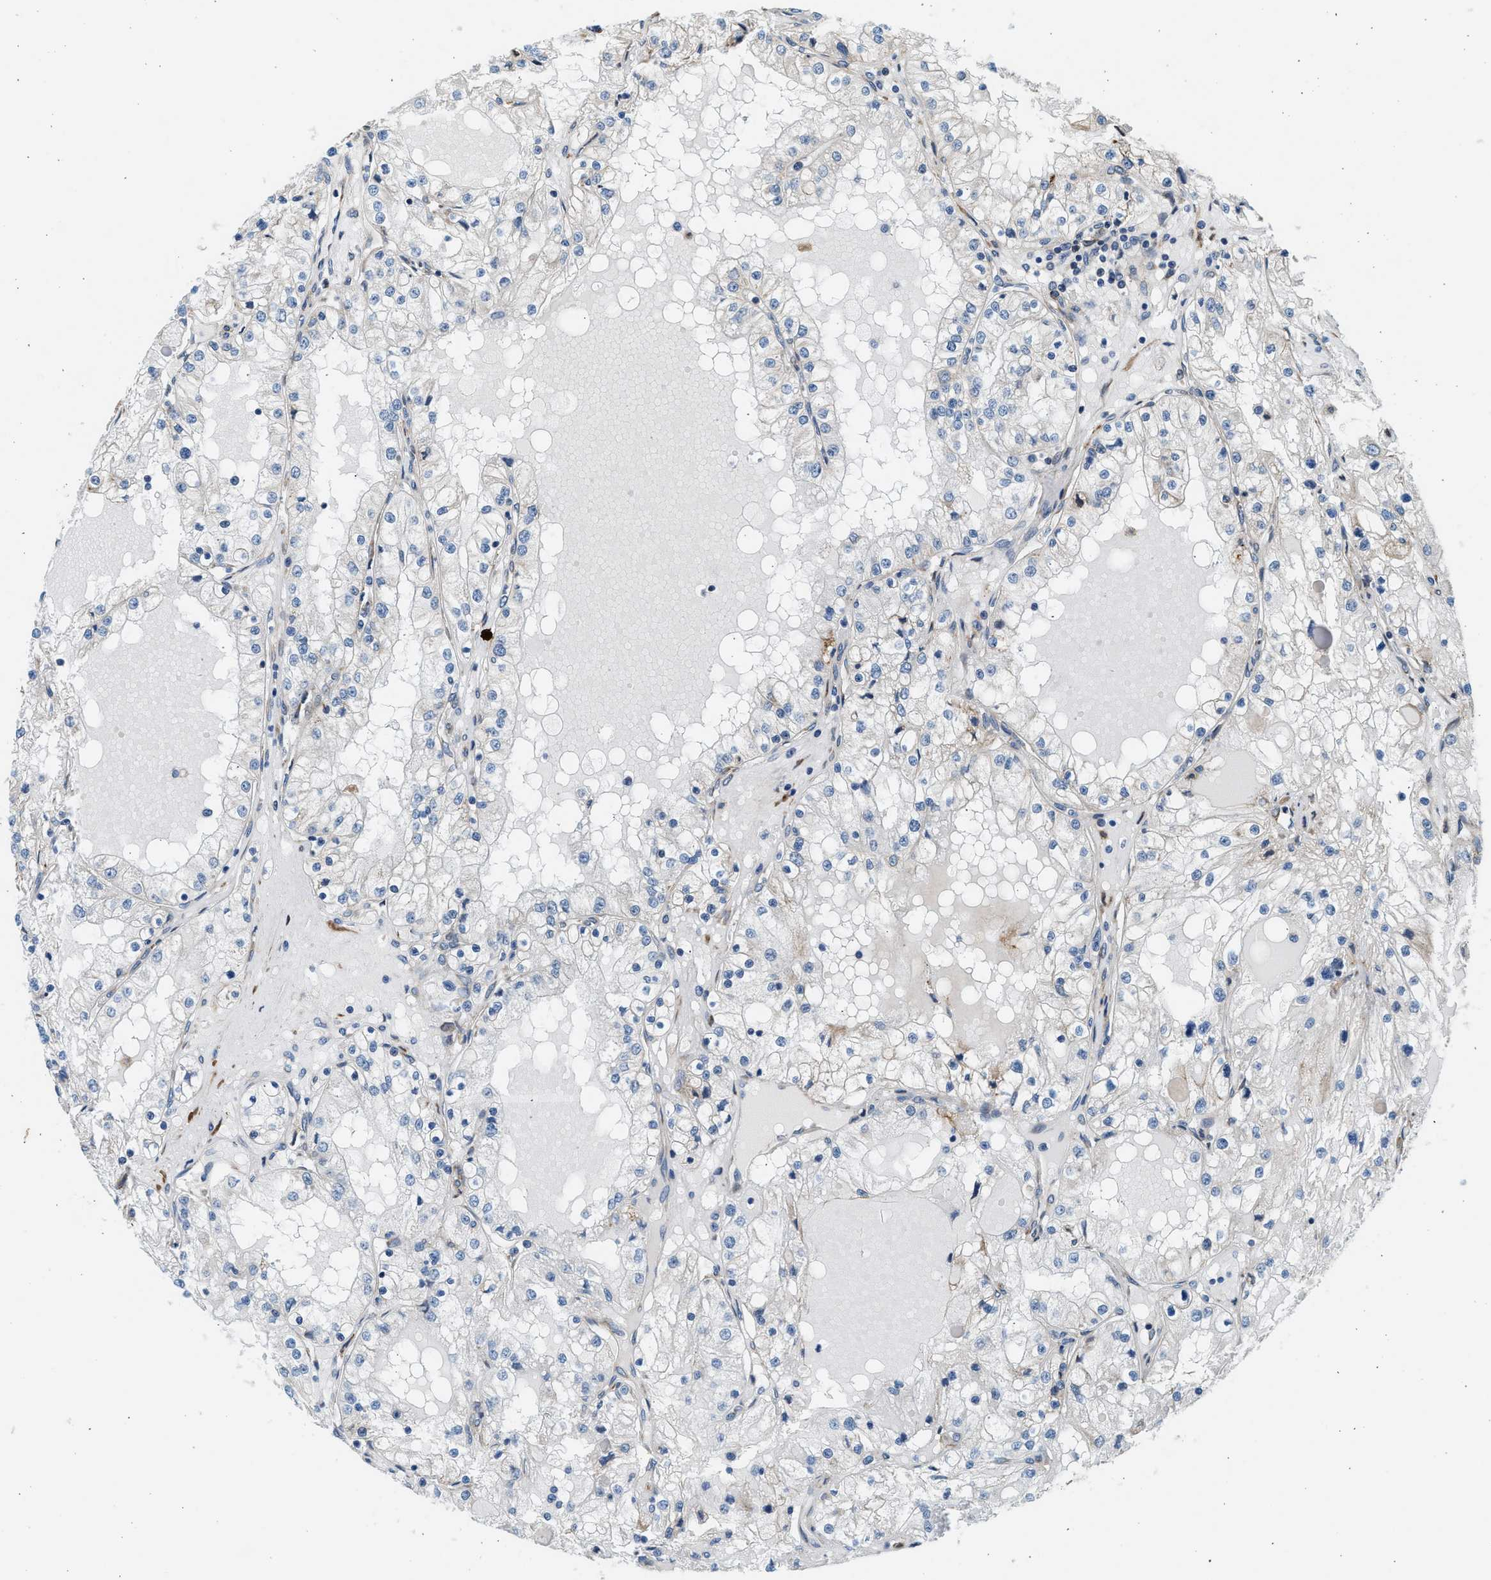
{"staining": {"intensity": "negative", "quantity": "none", "location": "none"}, "tissue": "renal cancer", "cell_type": "Tumor cells", "image_type": "cancer", "snomed": [{"axis": "morphology", "description": "Adenocarcinoma, NOS"}, {"axis": "topography", "description": "Kidney"}], "caption": "Immunohistochemistry of human renal cancer (adenocarcinoma) reveals no positivity in tumor cells.", "gene": "CNTN6", "patient": {"sex": "male", "age": 68}}